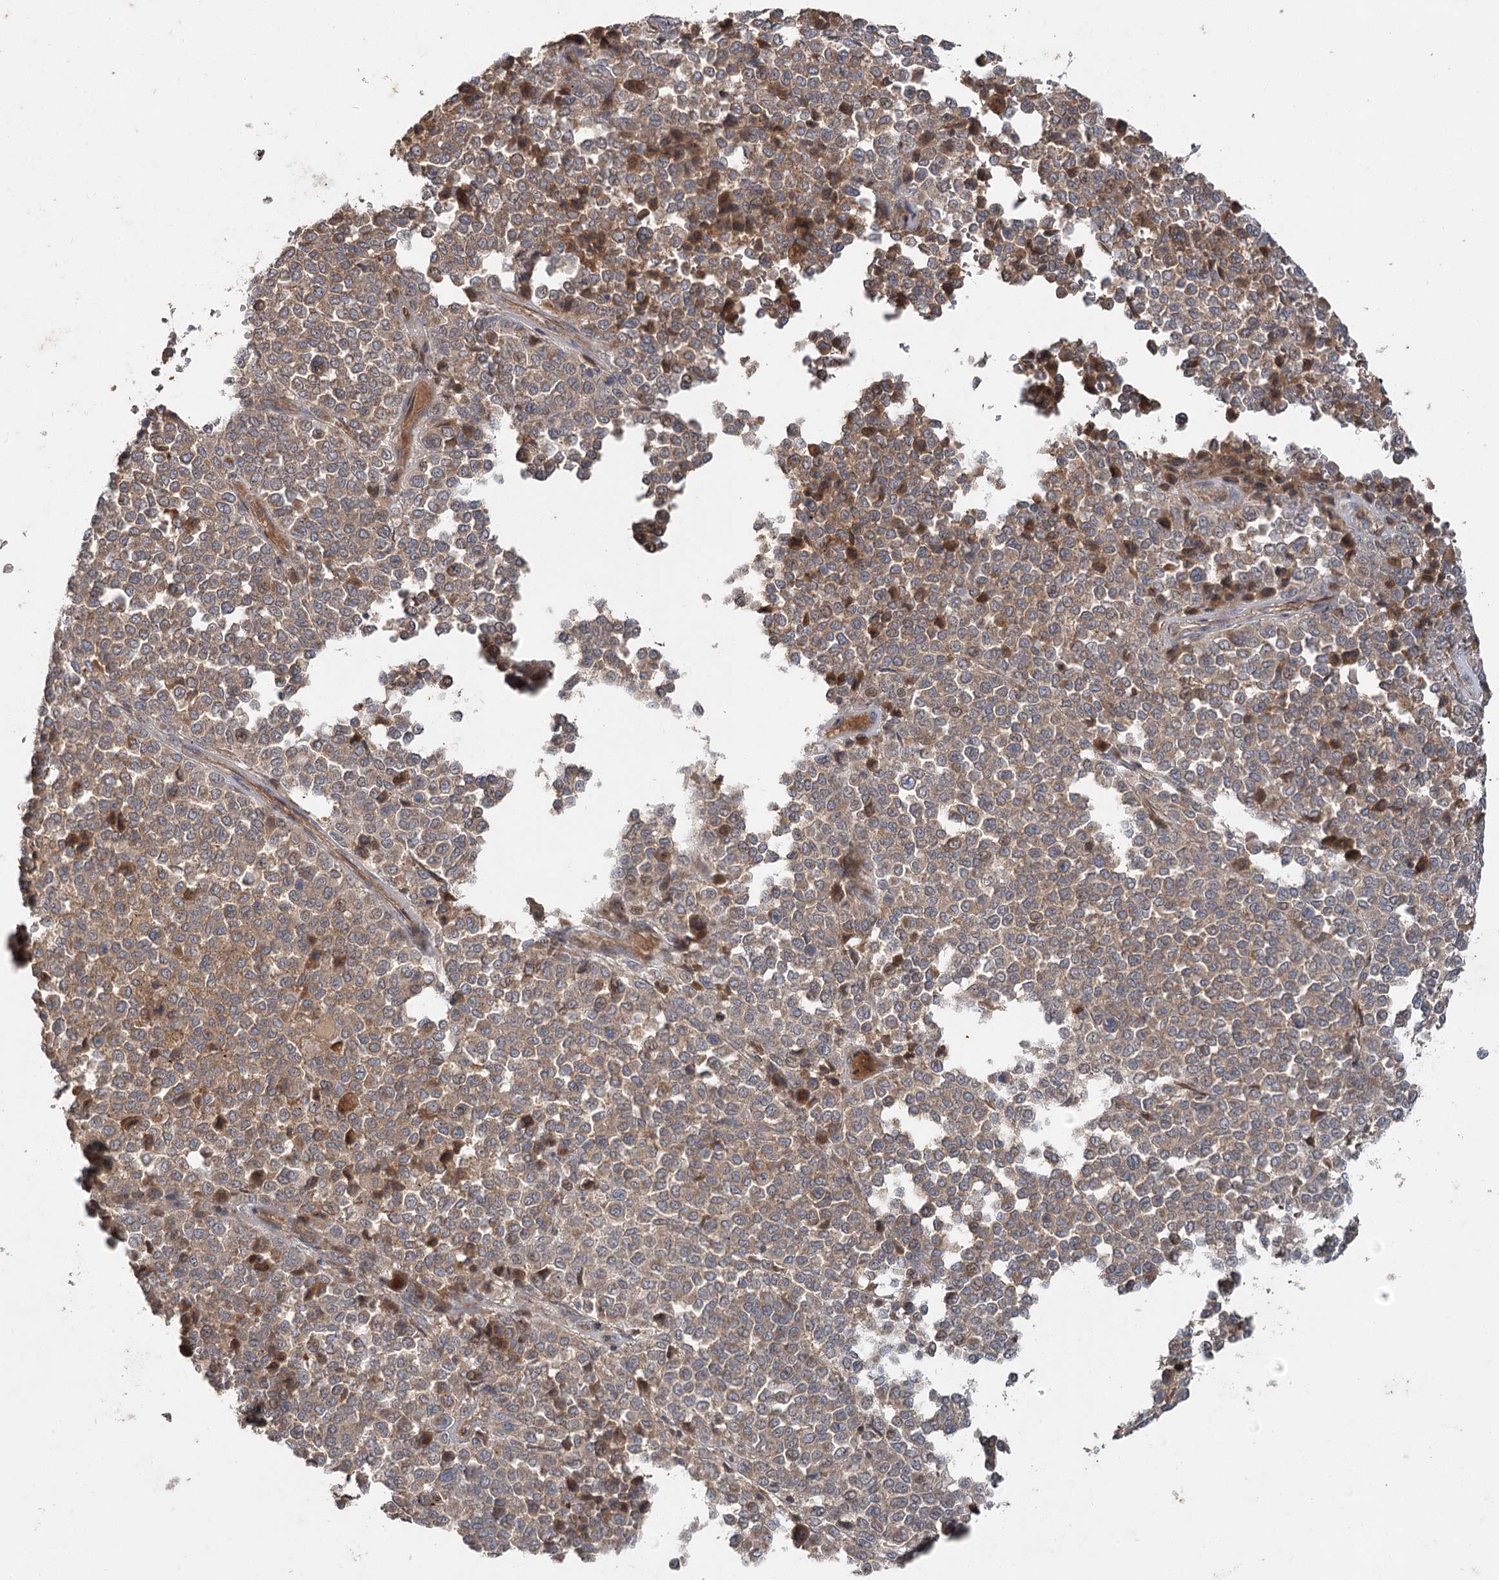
{"staining": {"intensity": "moderate", "quantity": "25%-75%", "location": "cytoplasmic/membranous,nuclear"}, "tissue": "melanoma", "cell_type": "Tumor cells", "image_type": "cancer", "snomed": [{"axis": "morphology", "description": "Malignant melanoma, Metastatic site"}, {"axis": "topography", "description": "Pancreas"}], "caption": "A photomicrograph showing moderate cytoplasmic/membranous and nuclear staining in approximately 25%-75% of tumor cells in malignant melanoma (metastatic site), as visualized by brown immunohistochemical staining.", "gene": "RAPGEF6", "patient": {"sex": "female", "age": 30}}